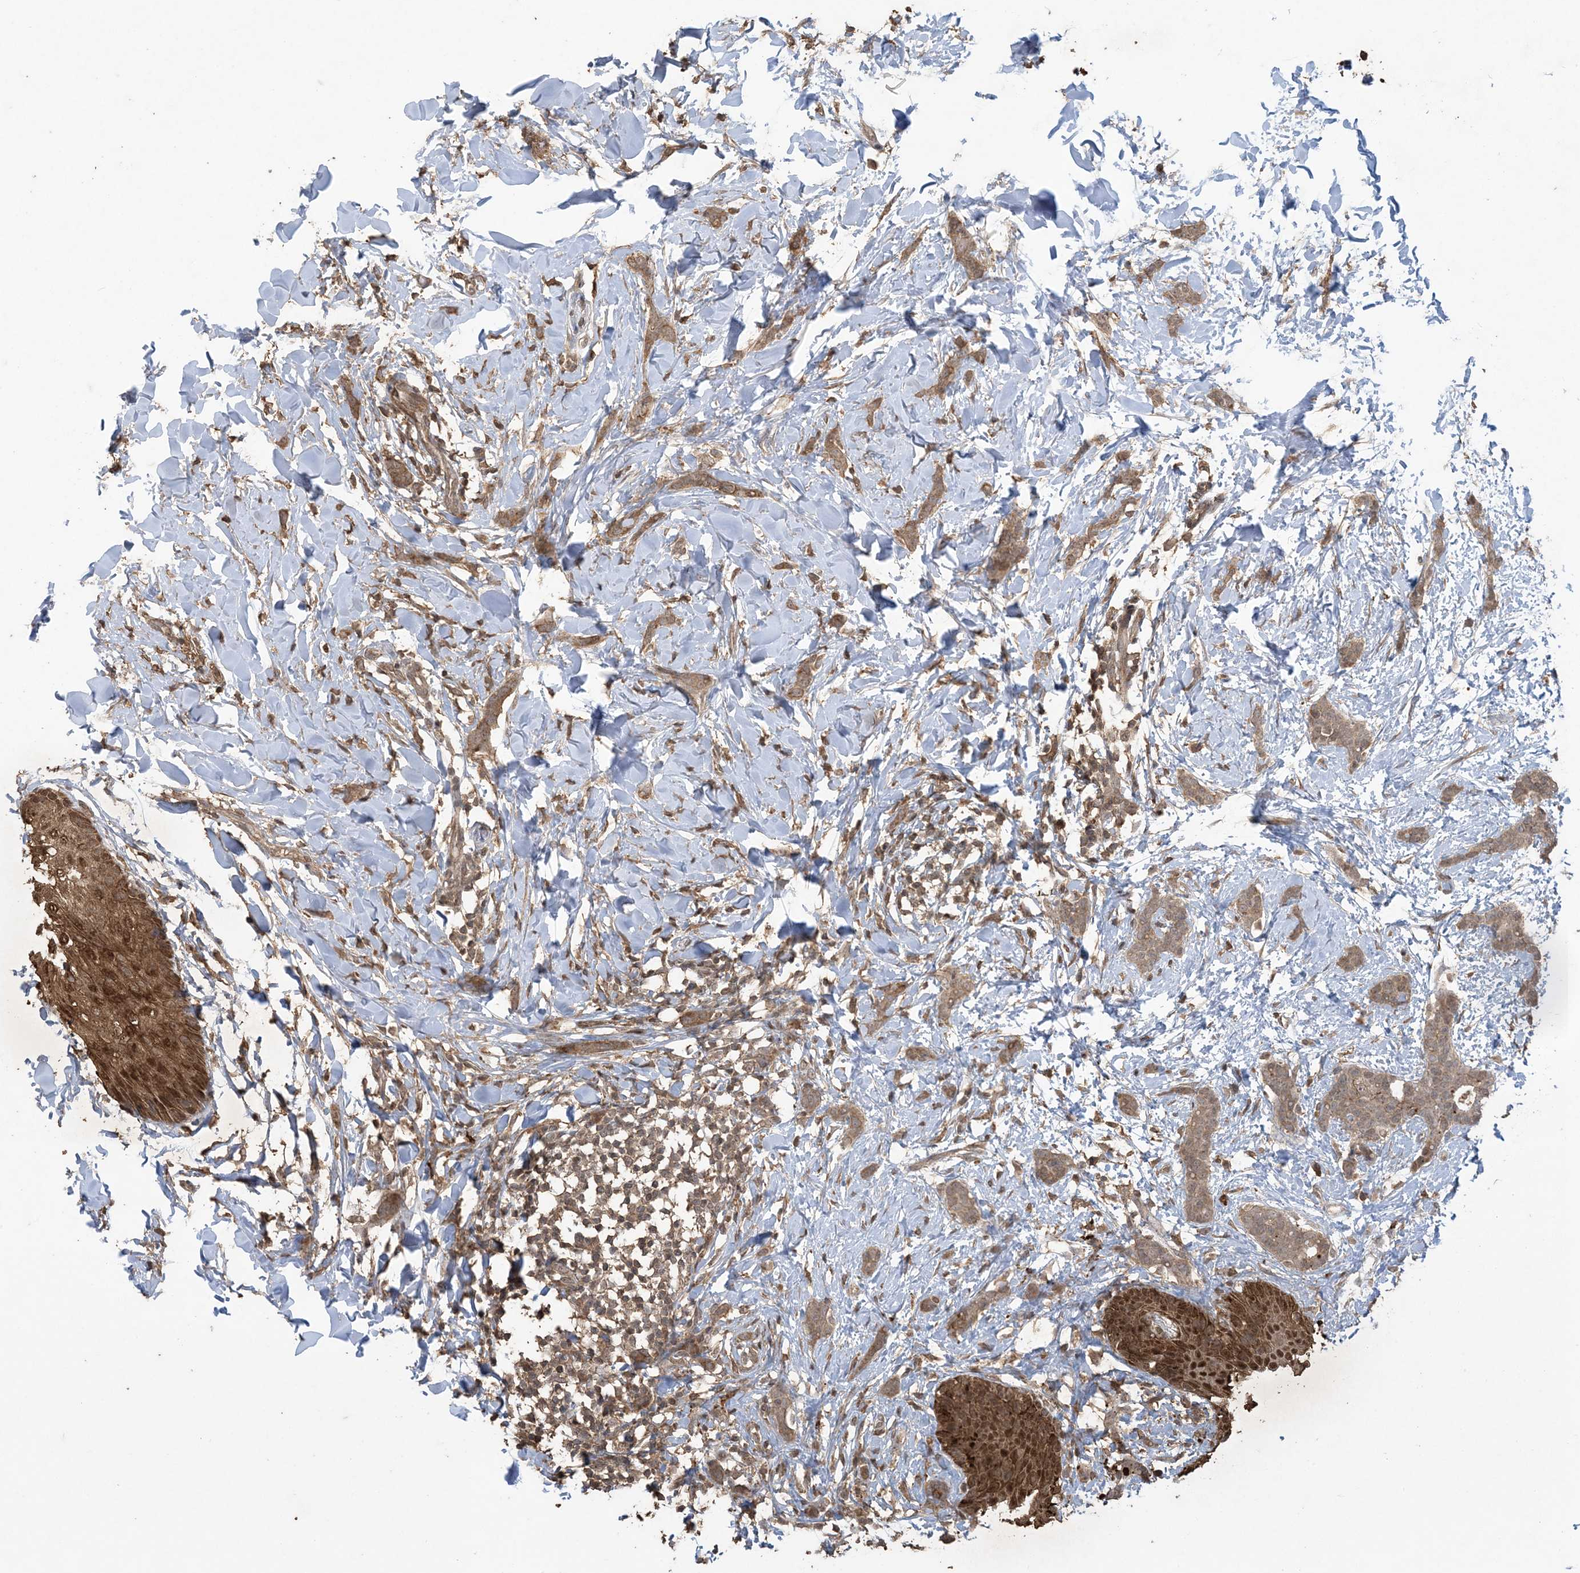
{"staining": {"intensity": "moderate", "quantity": ">75%", "location": "cytoplasmic/membranous"}, "tissue": "breast cancer", "cell_type": "Tumor cells", "image_type": "cancer", "snomed": [{"axis": "morphology", "description": "Lobular carcinoma"}, {"axis": "topography", "description": "Skin"}, {"axis": "topography", "description": "Breast"}], "caption": "There is medium levels of moderate cytoplasmic/membranous positivity in tumor cells of breast cancer (lobular carcinoma), as demonstrated by immunohistochemical staining (brown color).", "gene": "EFCAB8", "patient": {"sex": "female", "age": 46}}